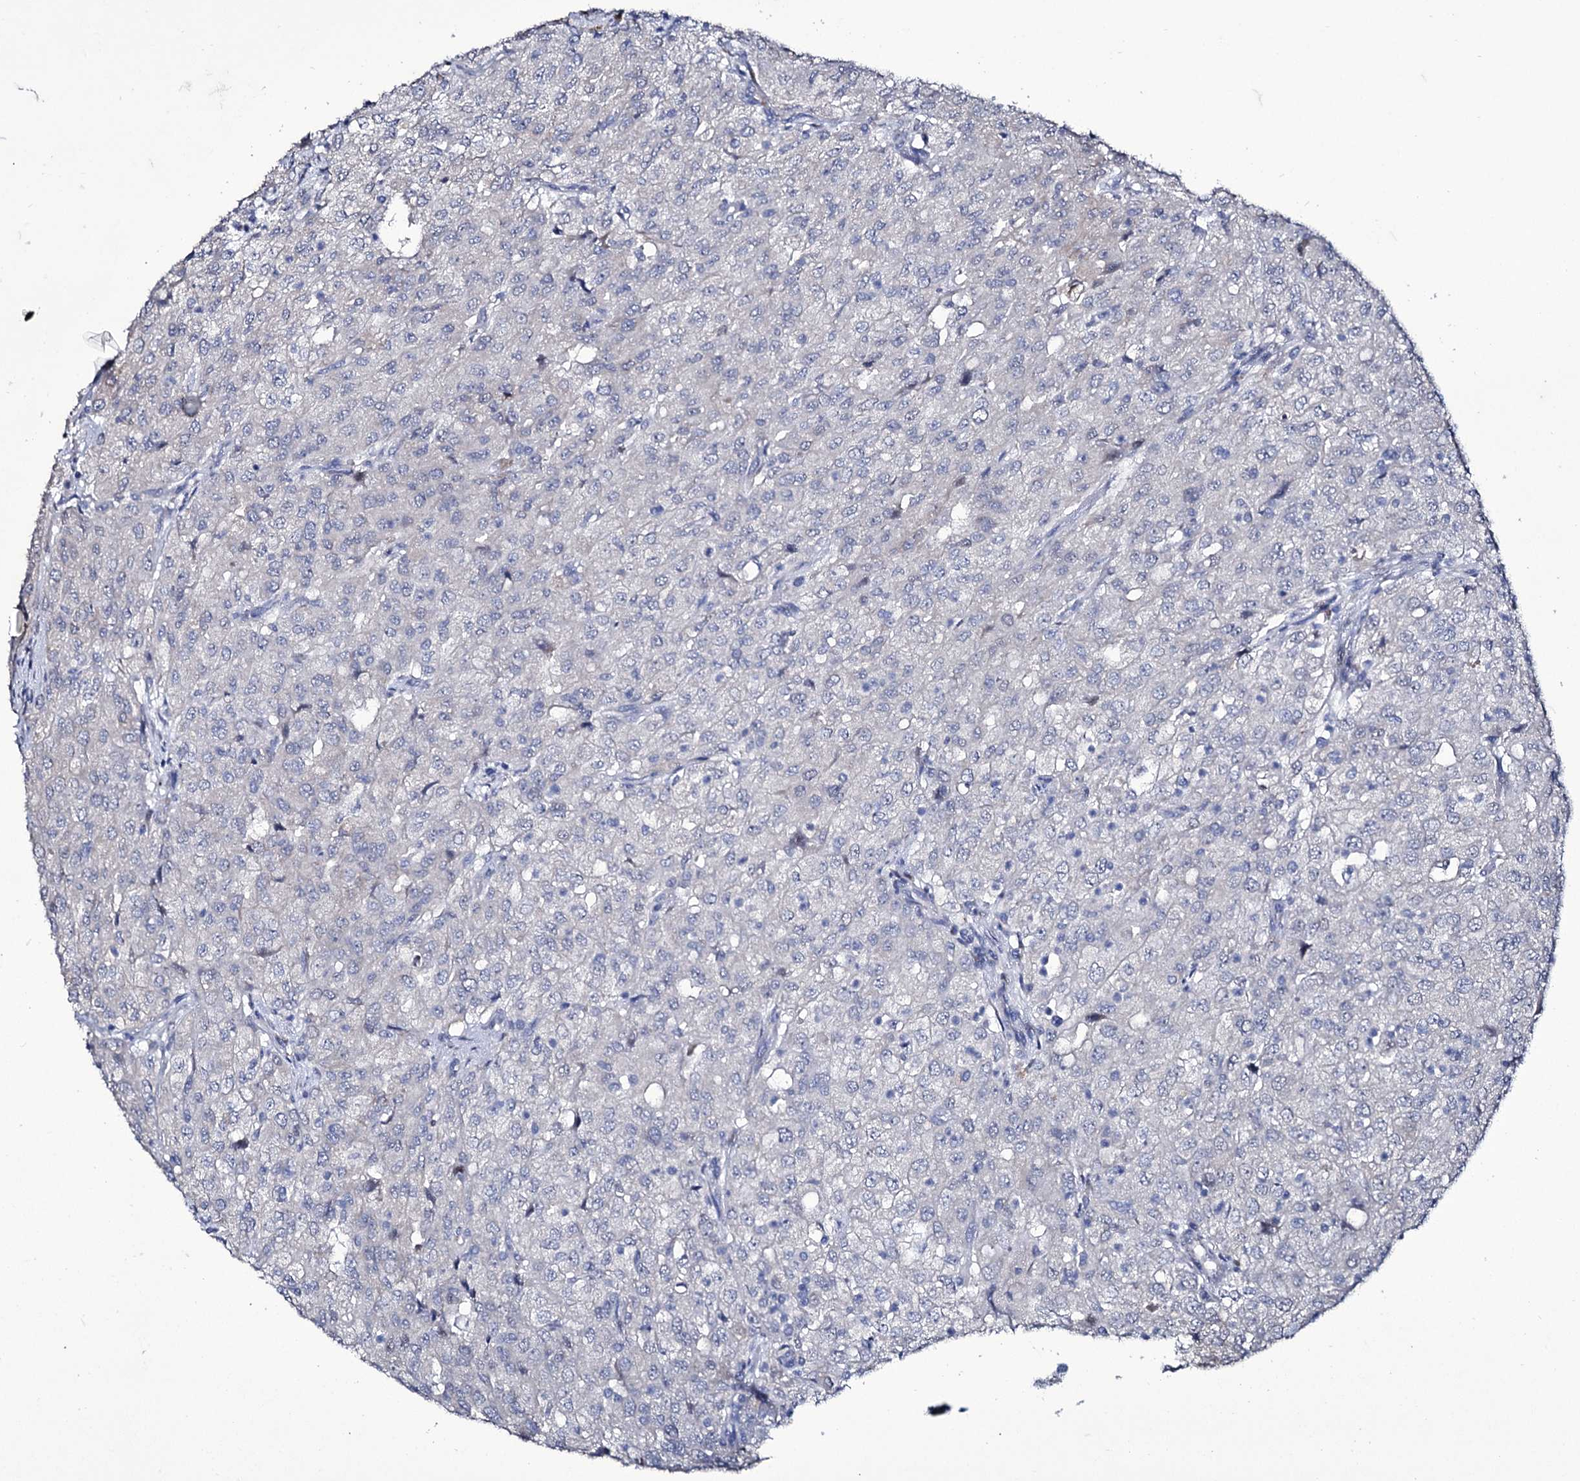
{"staining": {"intensity": "negative", "quantity": "none", "location": "none"}, "tissue": "renal cancer", "cell_type": "Tumor cells", "image_type": "cancer", "snomed": [{"axis": "morphology", "description": "Adenocarcinoma, NOS"}, {"axis": "topography", "description": "Kidney"}], "caption": "This is a micrograph of IHC staining of renal cancer, which shows no staining in tumor cells.", "gene": "TUBGCP5", "patient": {"sex": "female", "age": 54}}